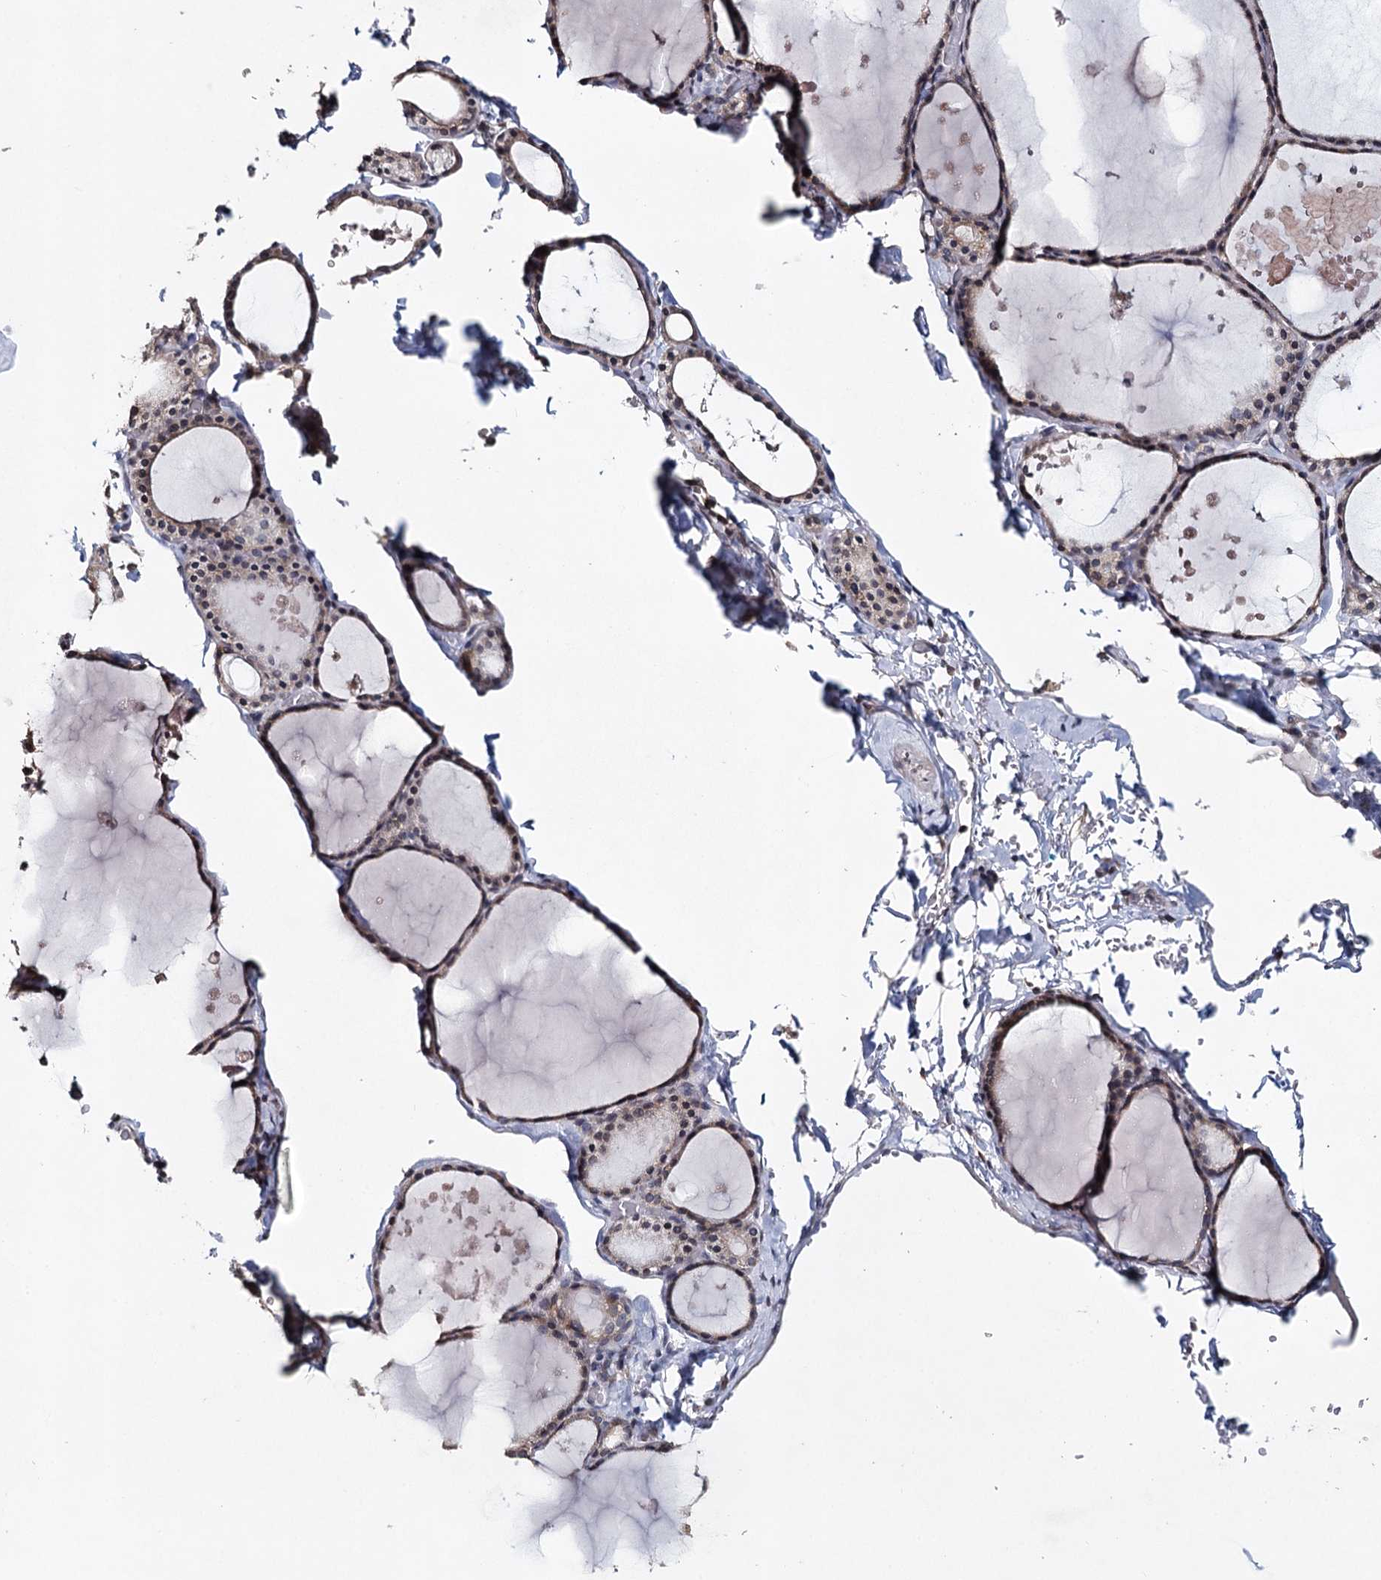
{"staining": {"intensity": "weak", "quantity": ">75%", "location": "cytoplasmic/membranous"}, "tissue": "thyroid gland", "cell_type": "Glandular cells", "image_type": "normal", "snomed": [{"axis": "morphology", "description": "Normal tissue, NOS"}, {"axis": "topography", "description": "Thyroid gland"}], "caption": "This is an image of immunohistochemistry staining of benign thyroid gland, which shows weak staining in the cytoplasmic/membranous of glandular cells.", "gene": "ICOS", "patient": {"sex": "male", "age": 56}}